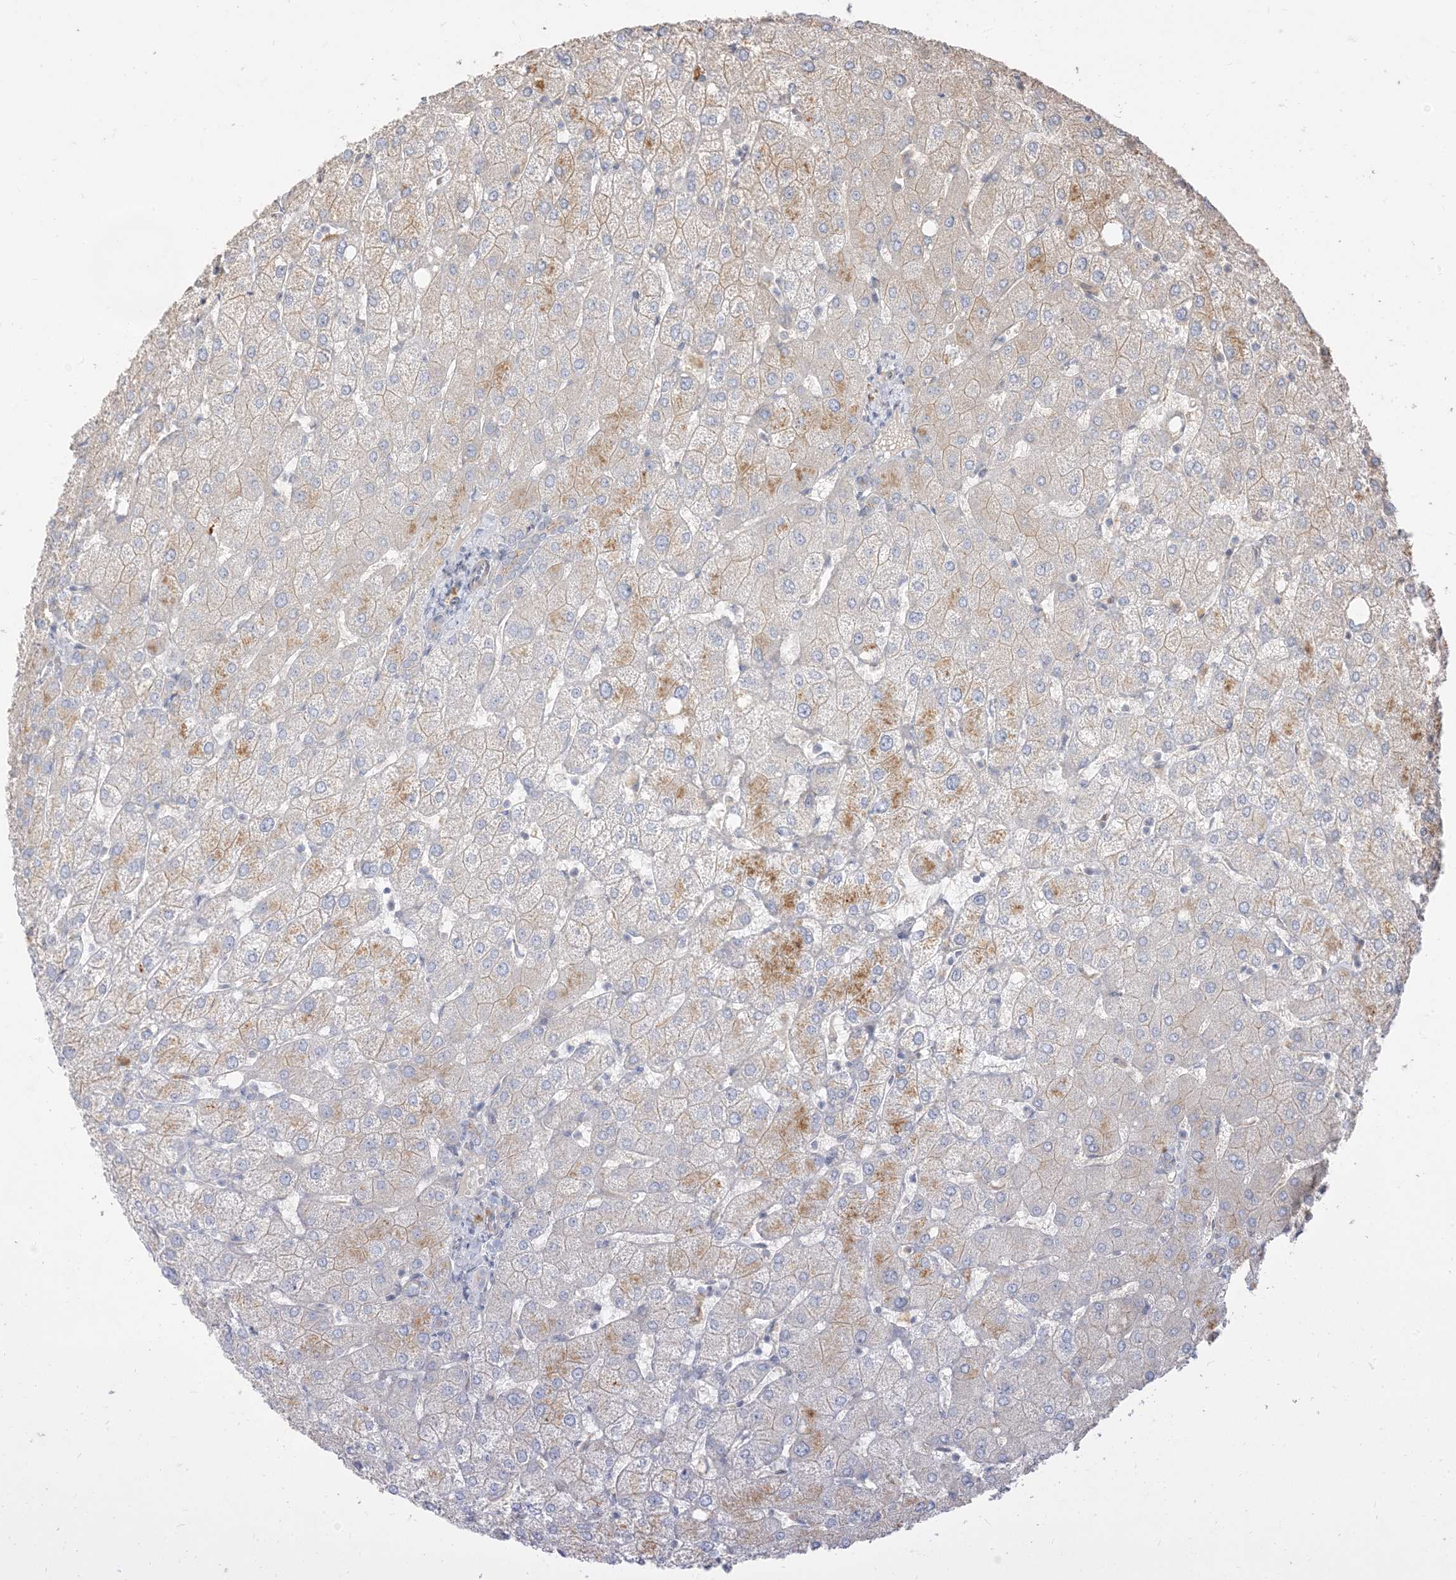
{"staining": {"intensity": "negative", "quantity": "none", "location": "none"}, "tissue": "liver", "cell_type": "Cholangiocytes", "image_type": "normal", "snomed": [{"axis": "morphology", "description": "Normal tissue, NOS"}, {"axis": "topography", "description": "Liver"}], "caption": "Immunohistochemistry photomicrograph of unremarkable human liver stained for a protein (brown), which exhibits no positivity in cholangiocytes. (DAB (3,3'-diaminobenzidine) immunohistochemistry with hematoxylin counter stain).", "gene": "RNF175", "patient": {"sex": "female", "age": 54}}